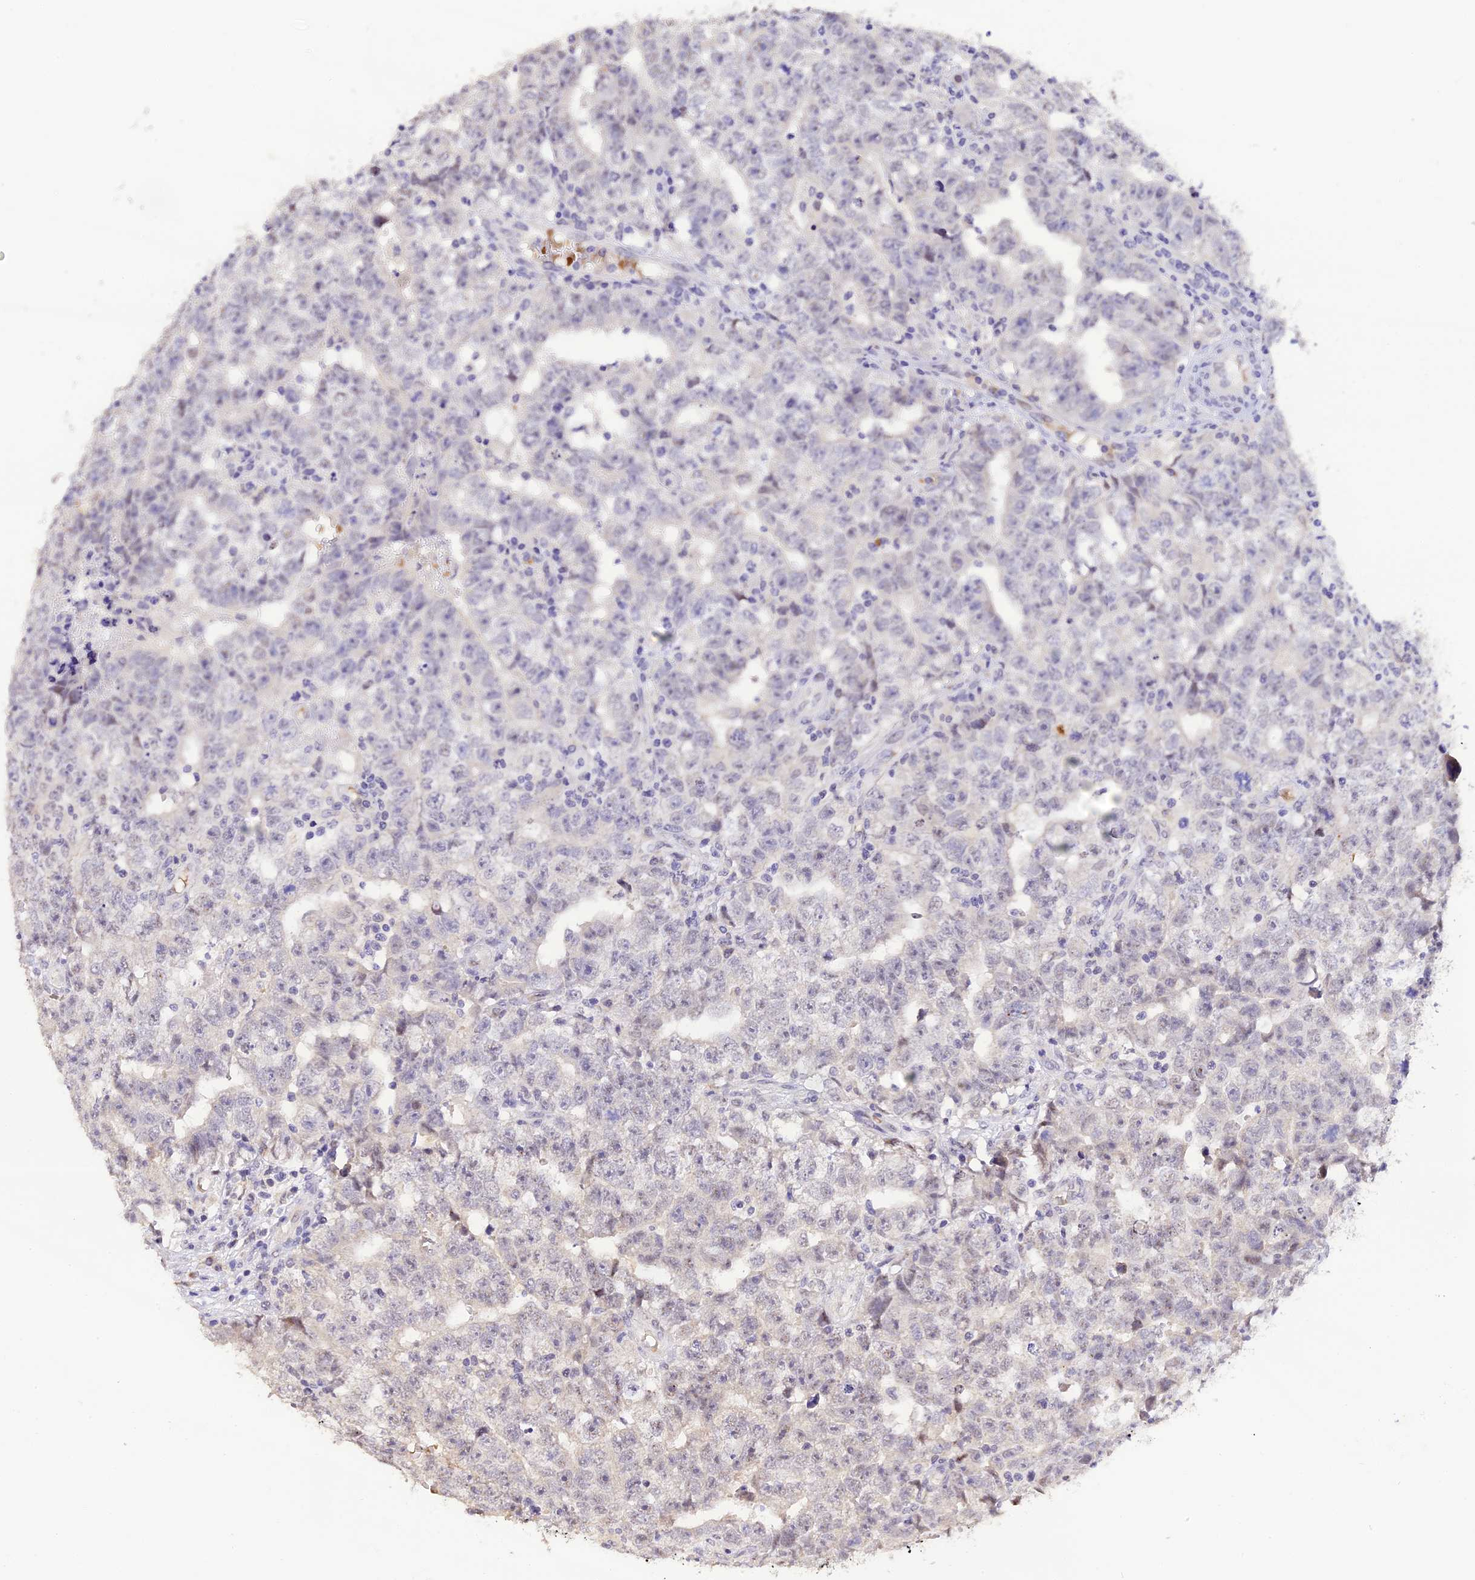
{"staining": {"intensity": "negative", "quantity": "none", "location": "none"}, "tissue": "testis cancer", "cell_type": "Tumor cells", "image_type": "cancer", "snomed": [{"axis": "morphology", "description": "Carcinoma, Embryonal, NOS"}, {"axis": "topography", "description": "Testis"}], "caption": "This image is of testis cancer stained with immunohistochemistry to label a protein in brown with the nuclei are counter-stained blue. There is no staining in tumor cells. The staining was performed using DAB to visualize the protein expression in brown, while the nuclei were stained in blue with hematoxylin (Magnification: 20x).", "gene": "AHSP", "patient": {"sex": "male", "age": 25}}